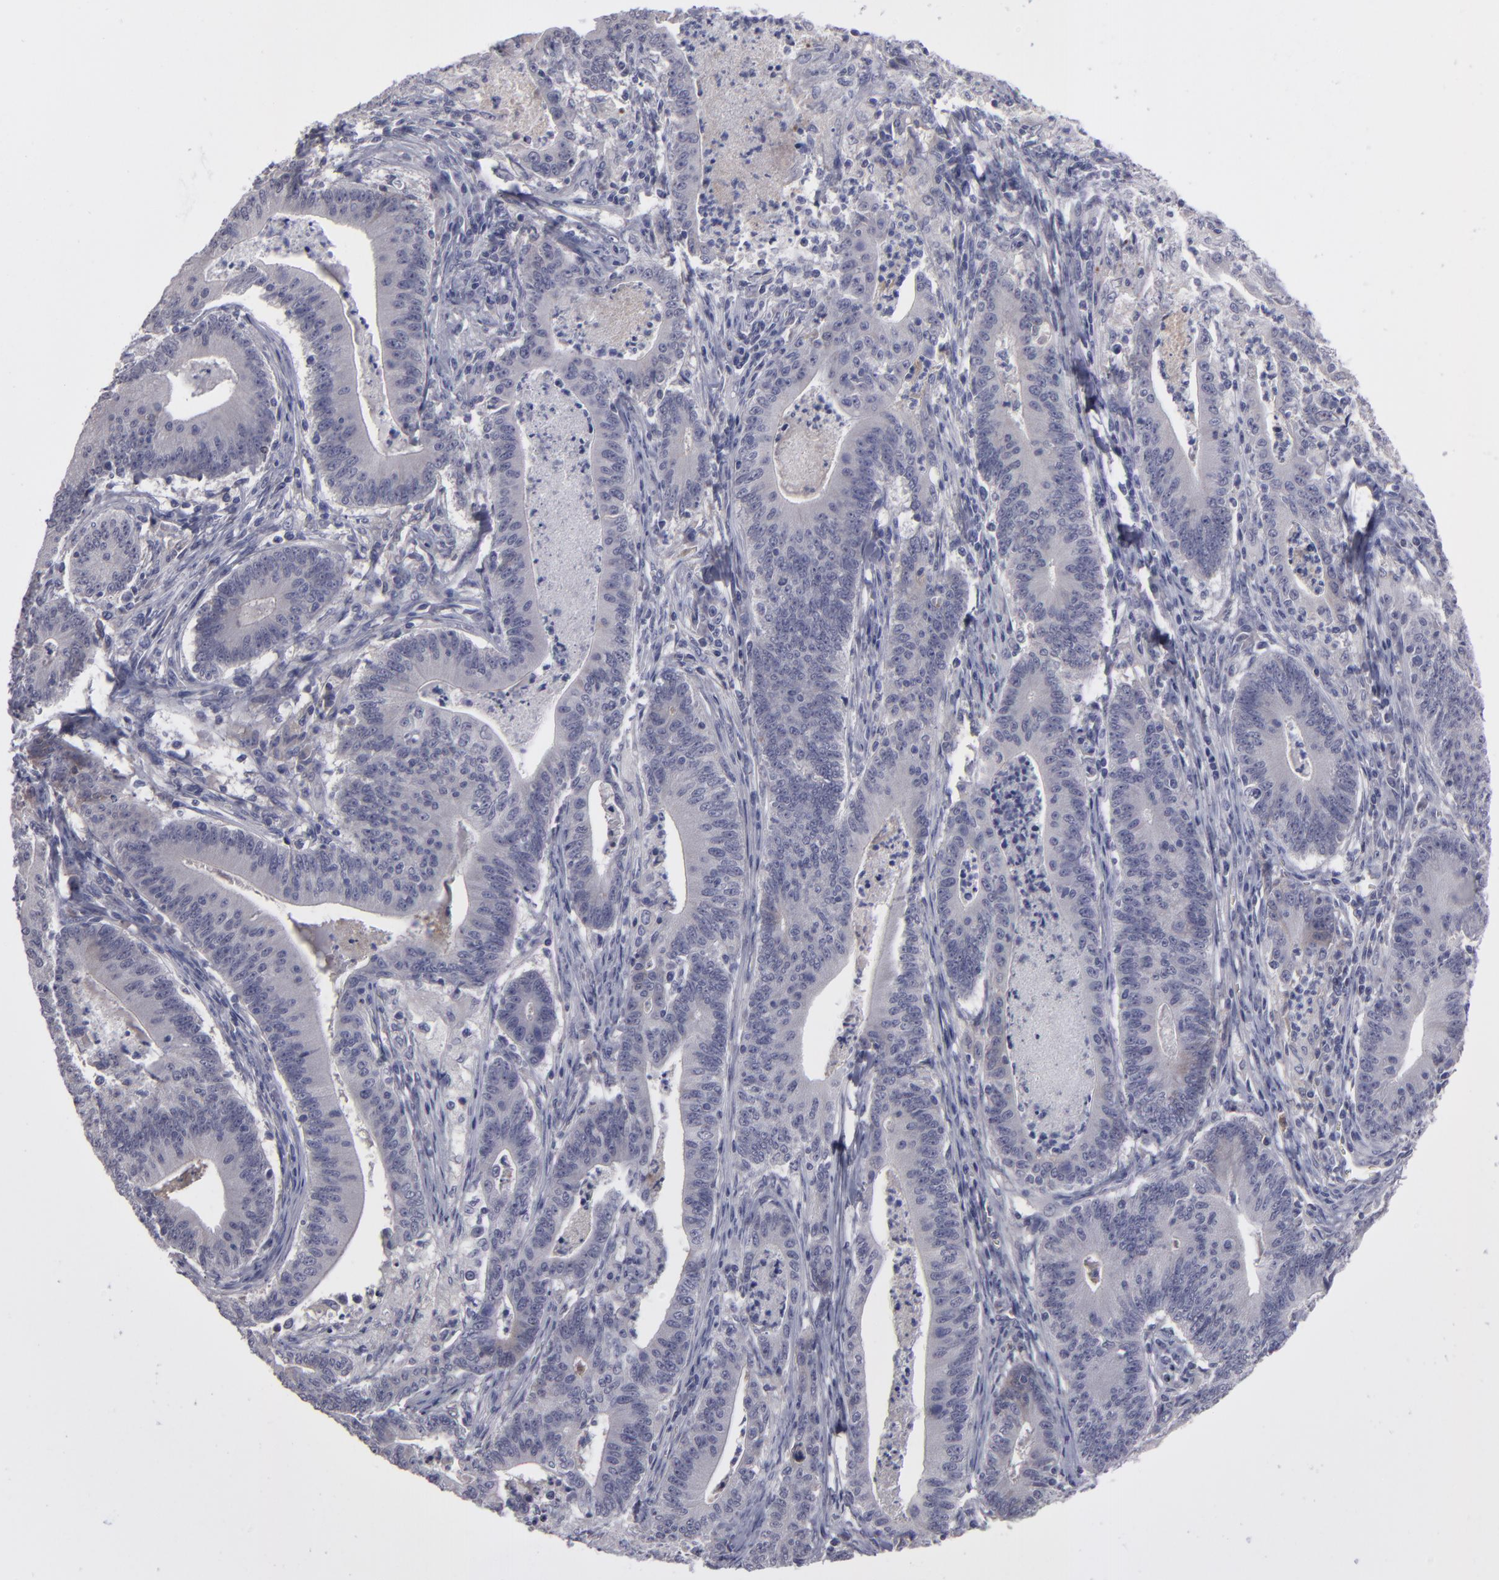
{"staining": {"intensity": "negative", "quantity": "none", "location": "none"}, "tissue": "stomach cancer", "cell_type": "Tumor cells", "image_type": "cancer", "snomed": [{"axis": "morphology", "description": "Adenocarcinoma, NOS"}, {"axis": "topography", "description": "Stomach, lower"}], "caption": "IHC histopathology image of neoplastic tissue: stomach cancer (adenocarcinoma) stained with DAB shows no significant protein positivity in tumor cells.", "gene": "ITIH4", "patient": {"sex": "female", "age": 86}}